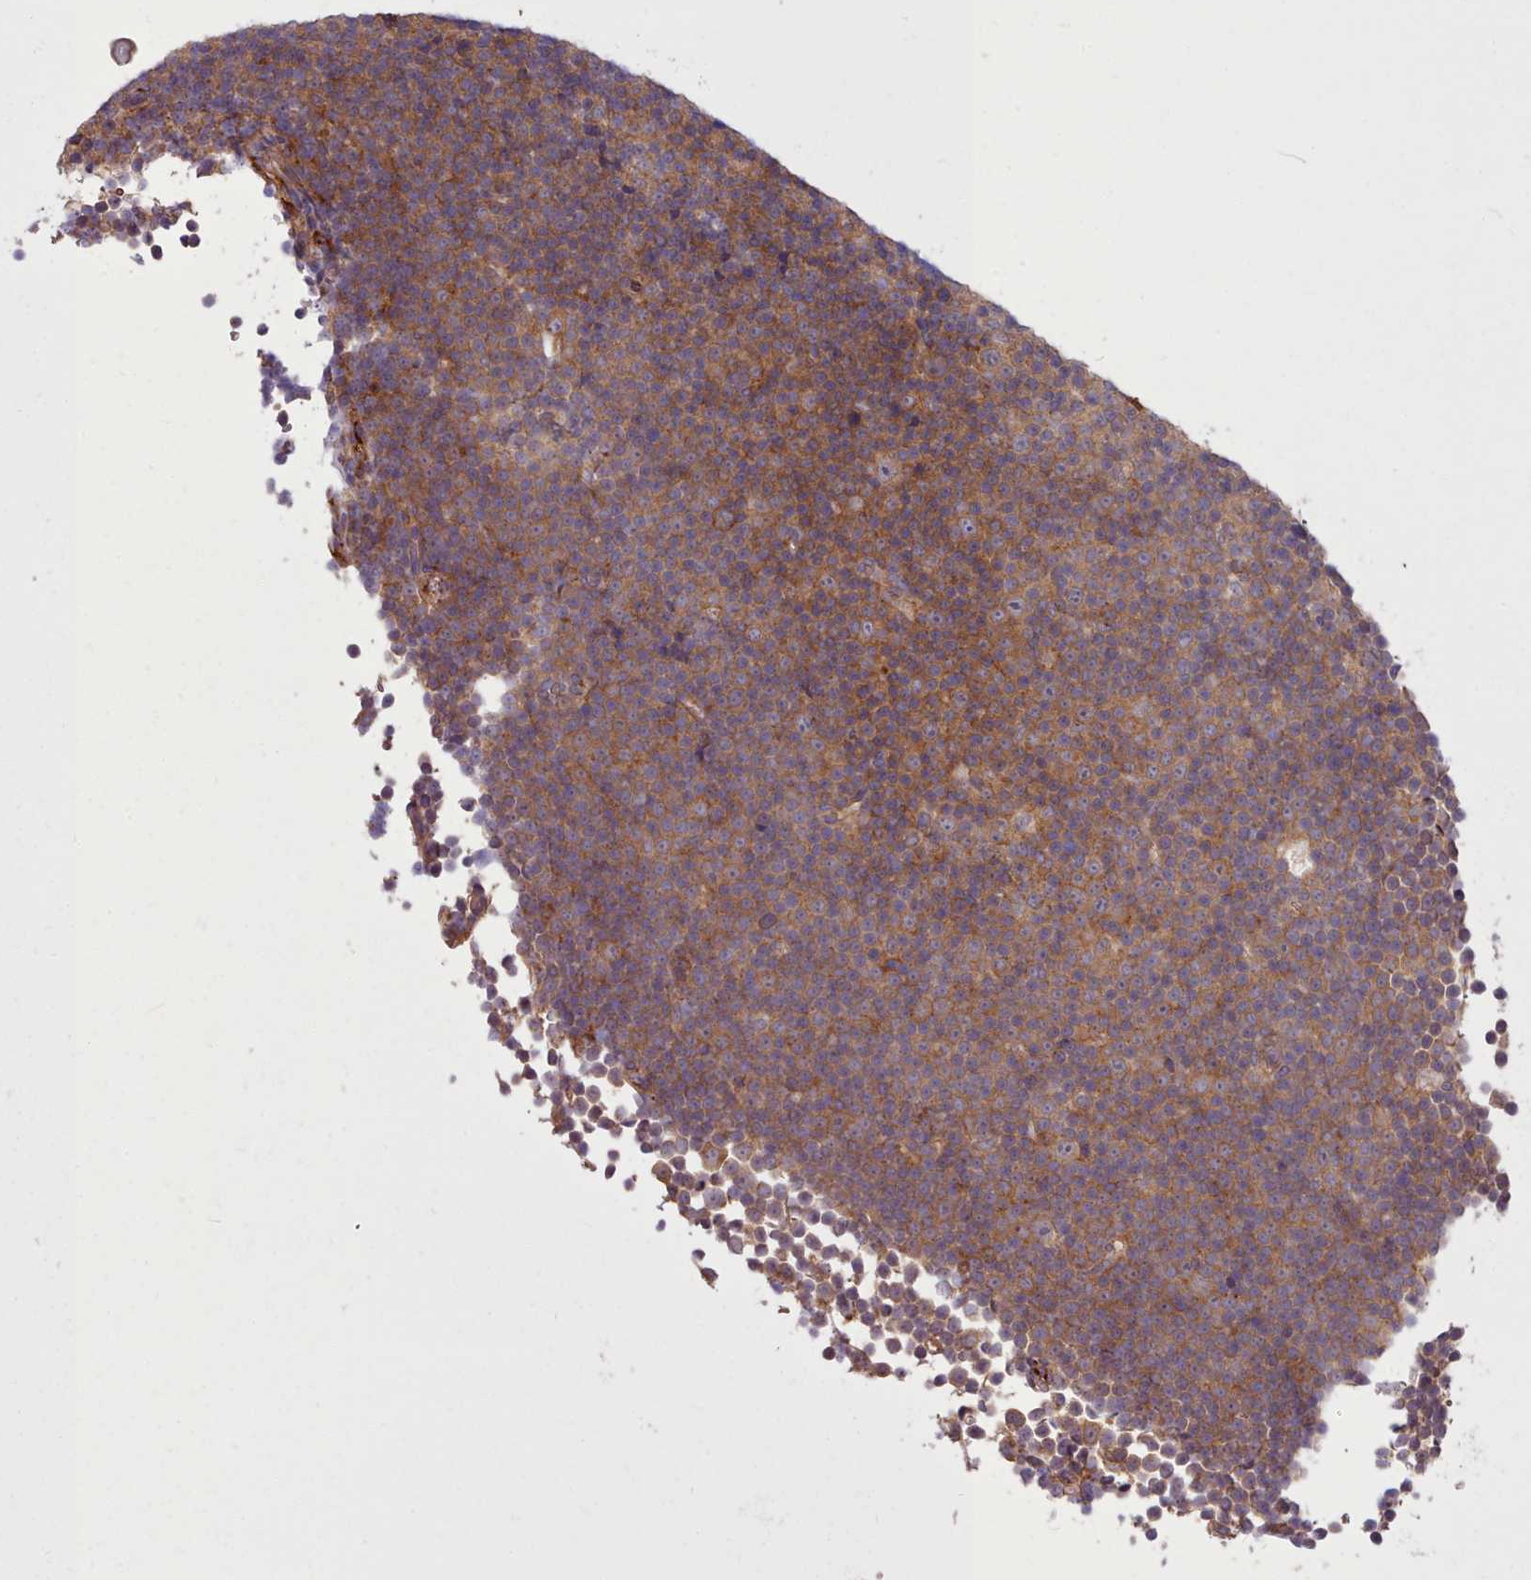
{"staining": {"intensity": "moderate", "quantity": ">75%", "location": "cytoplasmic/membranous"}, "tissue": "lymphoma", "cell_type": "Tumor cells", "image_type": "cancer", "snomed": [{"axis": "morphology", "description": "Malignant lymphoma, non-Hodgkin's type, Low grade"}, {"axis": "topography", "description": "Lymph node"}], "caption": "A histopathology image of low-grade malignant lymphoma, non-Hodgkin's type stained for a protein demonstrates moderate cytoplasmic/membranous brown staining in tumor cells.", "gene": "STUB1", "patient": {"sex": "female", "age": 67}}